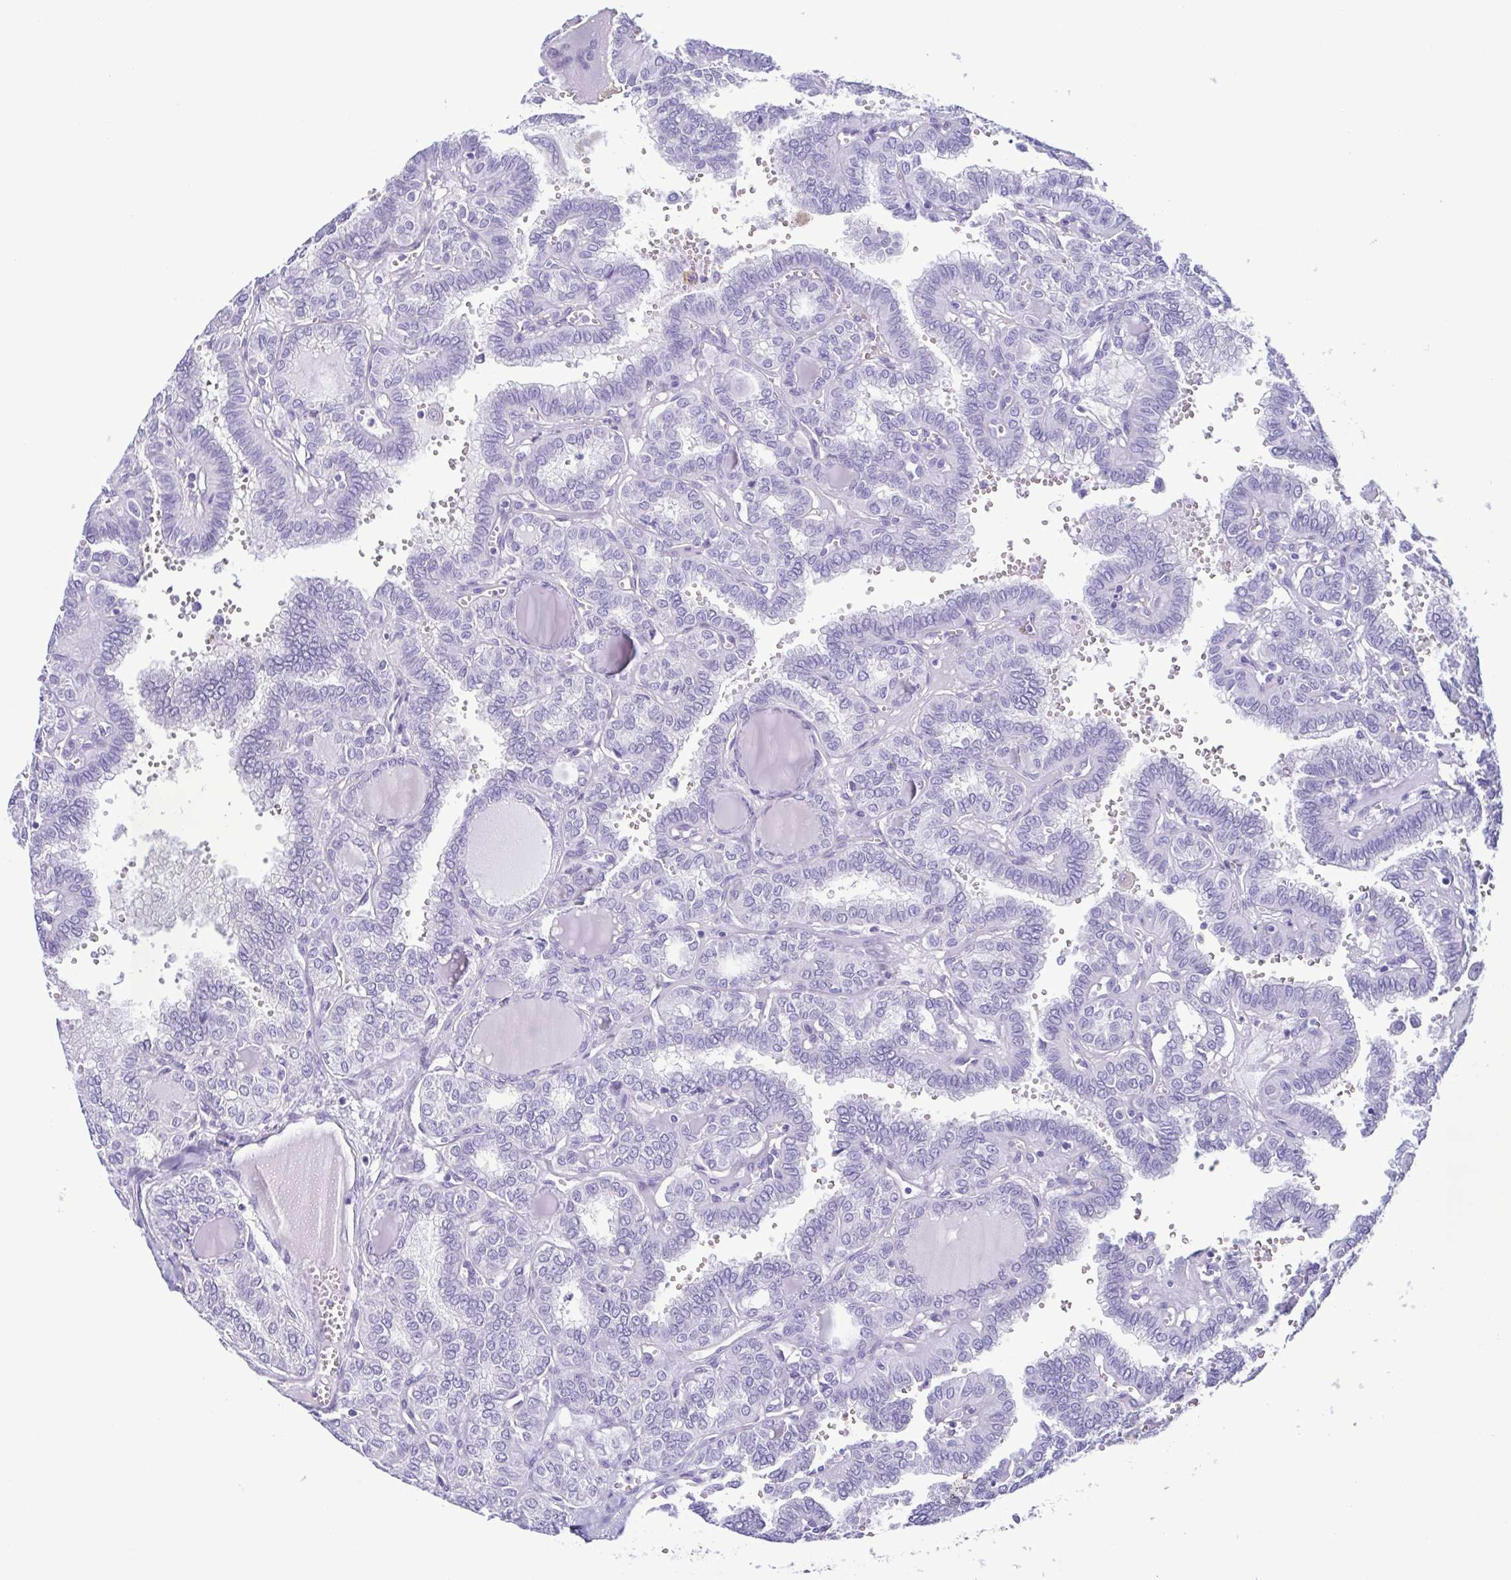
{"staining": {"intensity": "negative", "quantity": "none", "location": "none"}, "tissue": "thyroid cancer", "cell_type": "Tumor cells", "image_type": "cancer", "snomed": [{"axis": "morphology", "description": "Papillary adenocarcinoma, NOS"}, {"axis": "topography", "description": "Thyroid gland"}], "caption": "Human thyroid cancer stained for a protein using immunohistochemistry (IHC) demonstrates no positivity in tumor cells.", "gene": "LTF", "patient": {"sex": "female", "age": 41}}